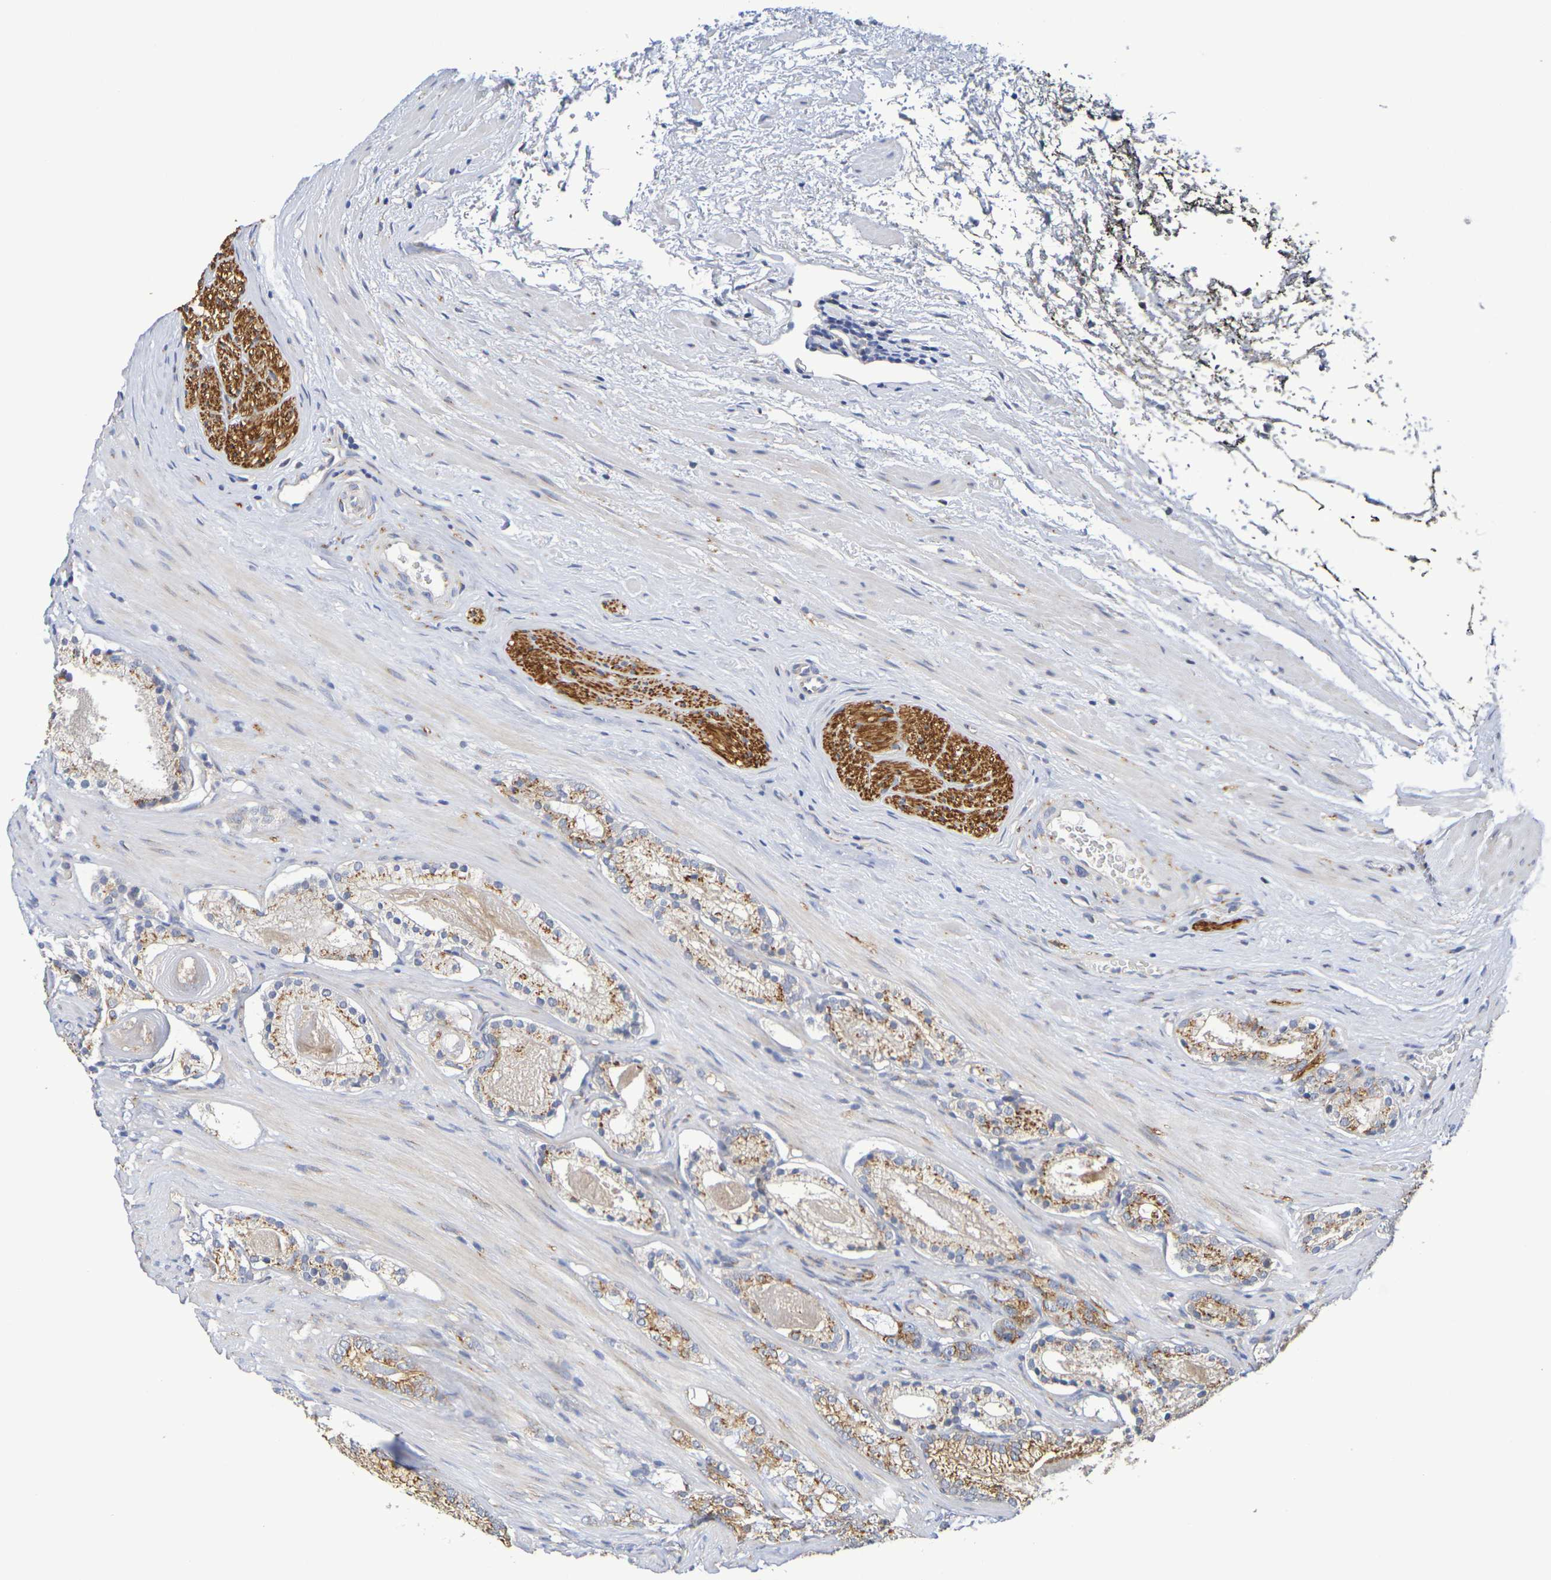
{"staining": {"intensity": "moderate", "quantity": ">75%", "location": "cytoplasmic/membranous"}, "tissue": "prostate cancer", "cell_type": "Tumor cells", "image_type": "cancer", "snomed": [{"axis": "morphology", "description": "Adenocarcinoma, Low grade"}, {"axis": "topography", "description": "Prostate"}], "caption": "Immunohistochemical staining of adenocarcinoma (low-grade) (prostate) displays medium levels of moderate cytoplasmic/membranous staining in approximately >75% of tumor cells.", "gene": "DCP2", "patient": {"sex": "male", "age": 59}}